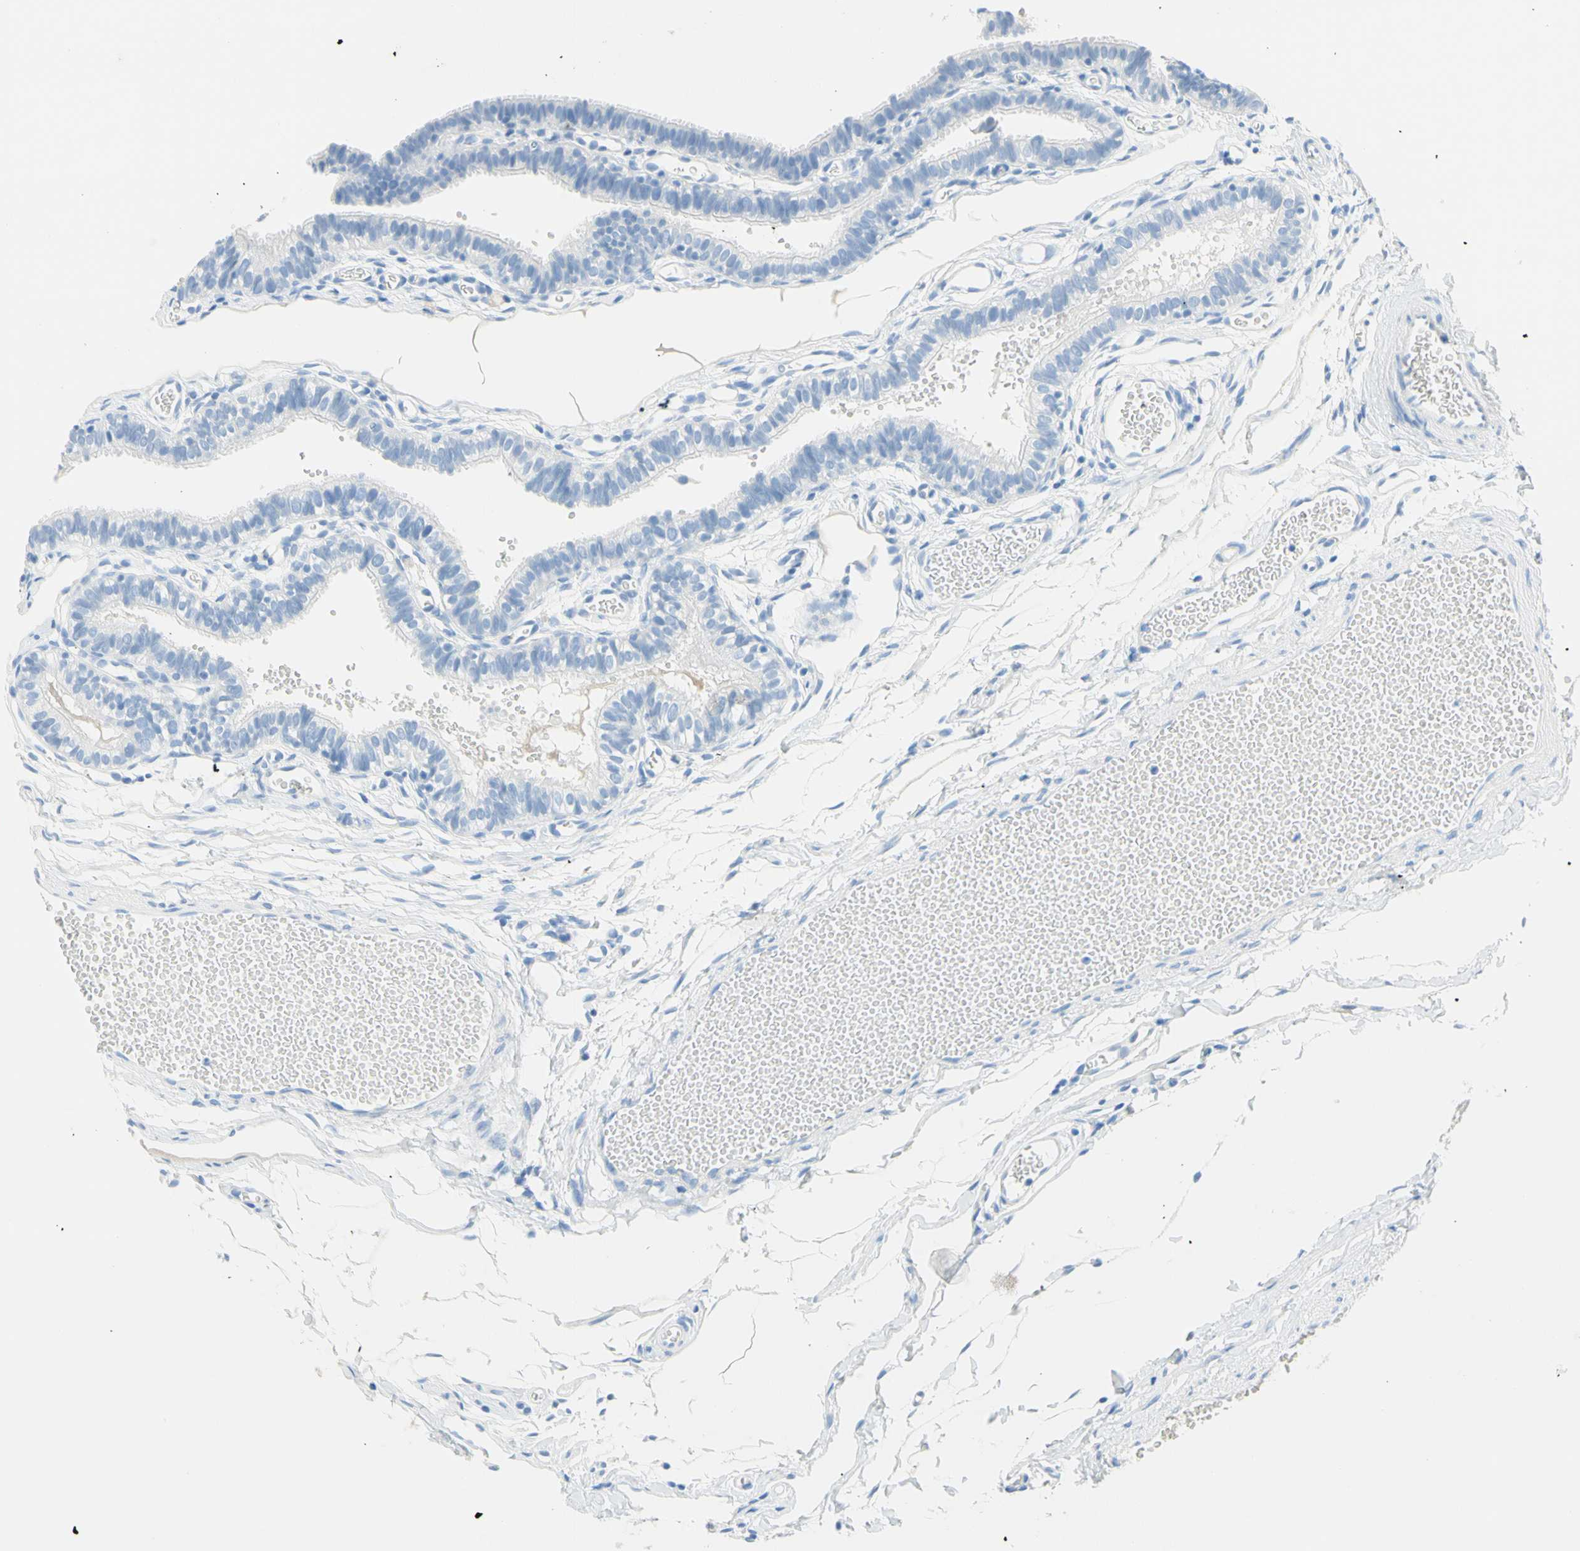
{"staining": {"intensity": "negative", "quantity": "none", "location": "none"}, "tissue": "fallopian tube", "cell_type": "Glandular cells", "image_type": "normal", "snomed": [{"axis": "morphology", "description": "Normal tissue, NOS"}, {"axis": "topography", "description": "Fallopian tube"}, {"axis": "topography", "description": "Placenta"}], "caption": "Immunohistochemistry image of normal fallopian tube: human fallopian tube stained with DAB displays no significant protein staining in glandular cells. Nuclei are stained in blue.", "gene": "IL6ST", "patient": {"sex": "female", "age": 34}}